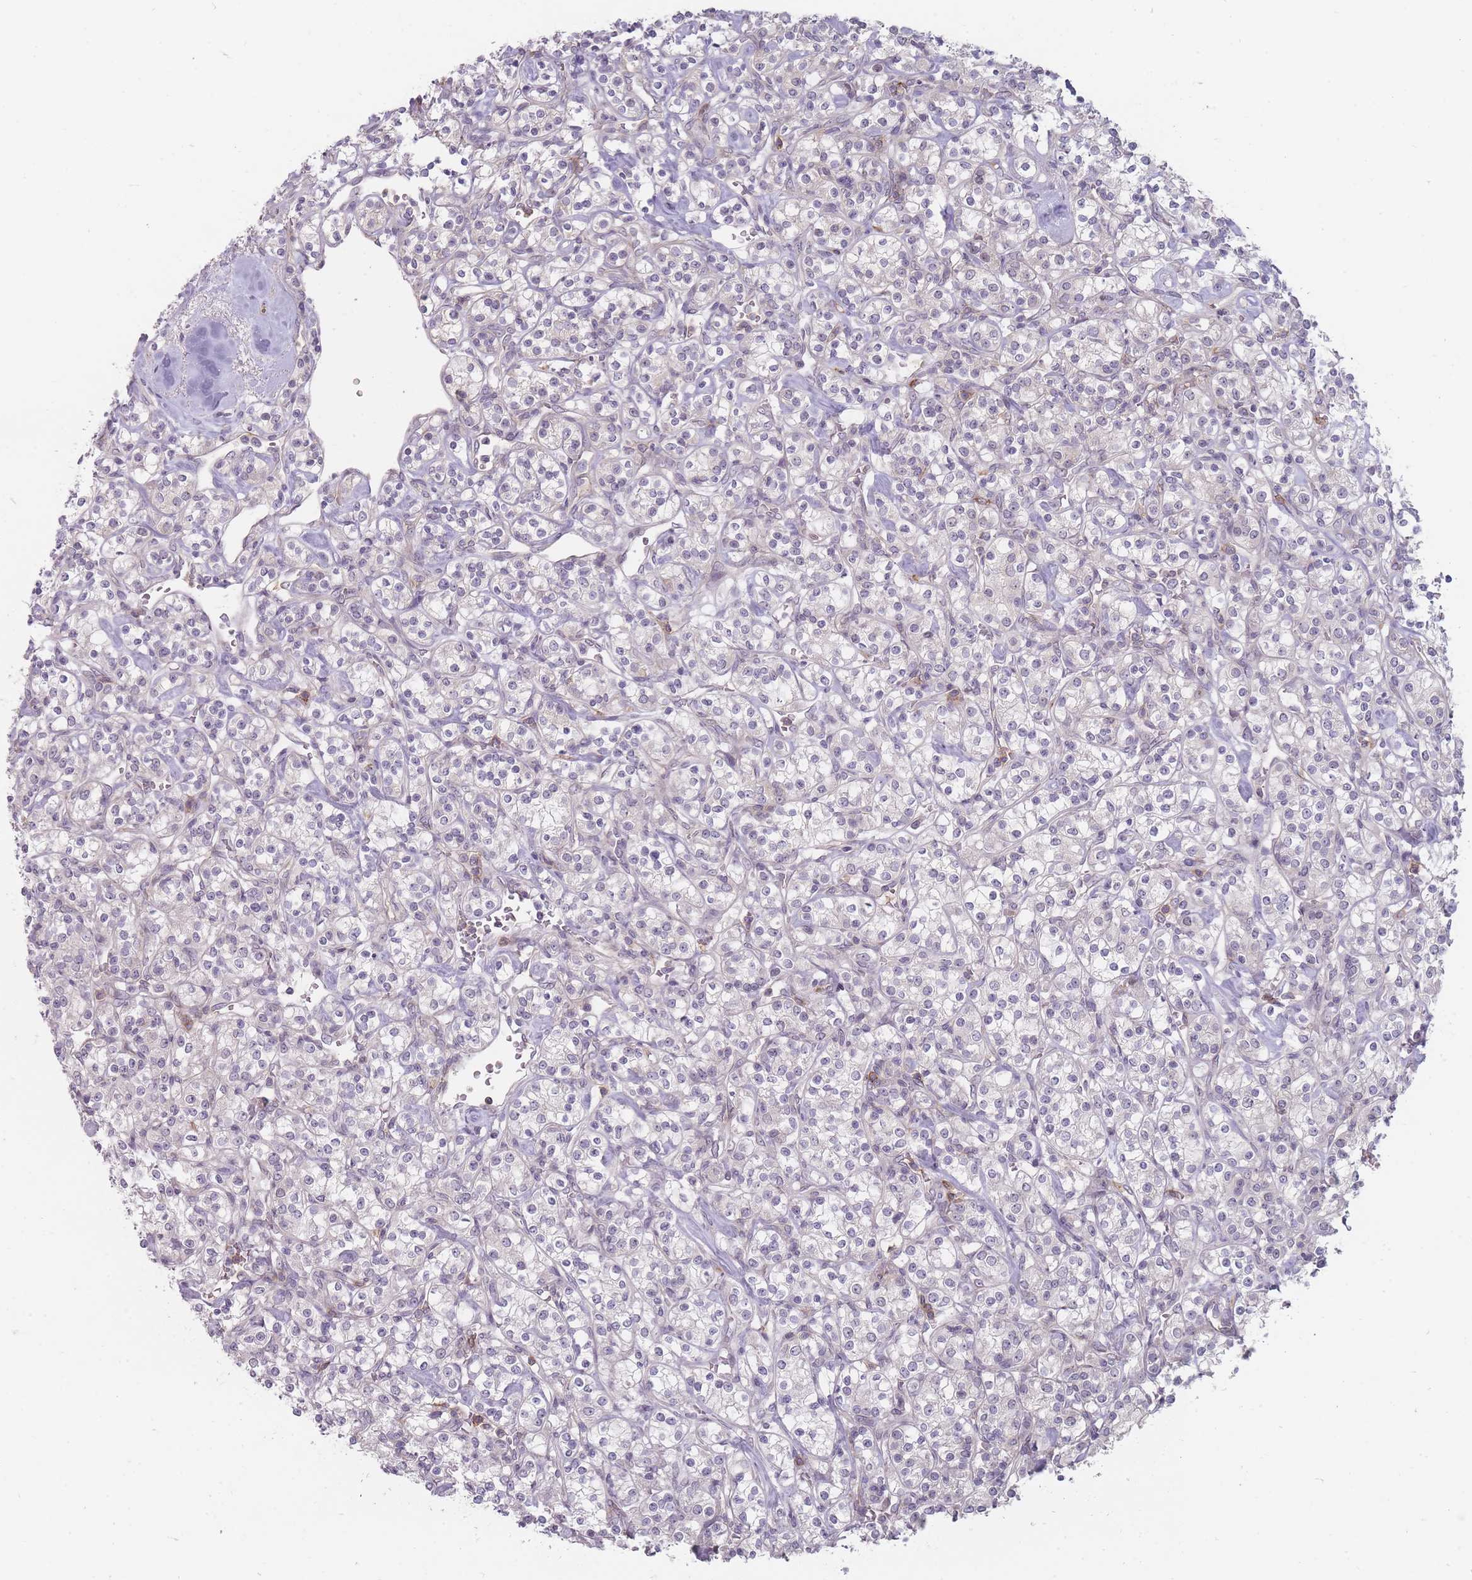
{"staining": {"intensity": "negative", "quantity": "none", "location": "none"}, "tissue": "renal cancer", "cell_type": "Tumor cells", "image_type": "cancer", "snomed": [{"axis": "morphology", "description": "Adenocarcinoma, NOS"}, {"axis": "topography", "description": "Kidney"}], "caption": "Immunohistochemistry (IHC) of human renal cancer (adenocarcinoma) demonstrates no positivity in tumor cells. Brightfield microscopy of immunohistochemistry (IHC) stained with DAB (brown) and hematoxylin (blue), captured at high magnification.", "gene": "PCDH12", "patient": {"sex": "male", "age": 77}}